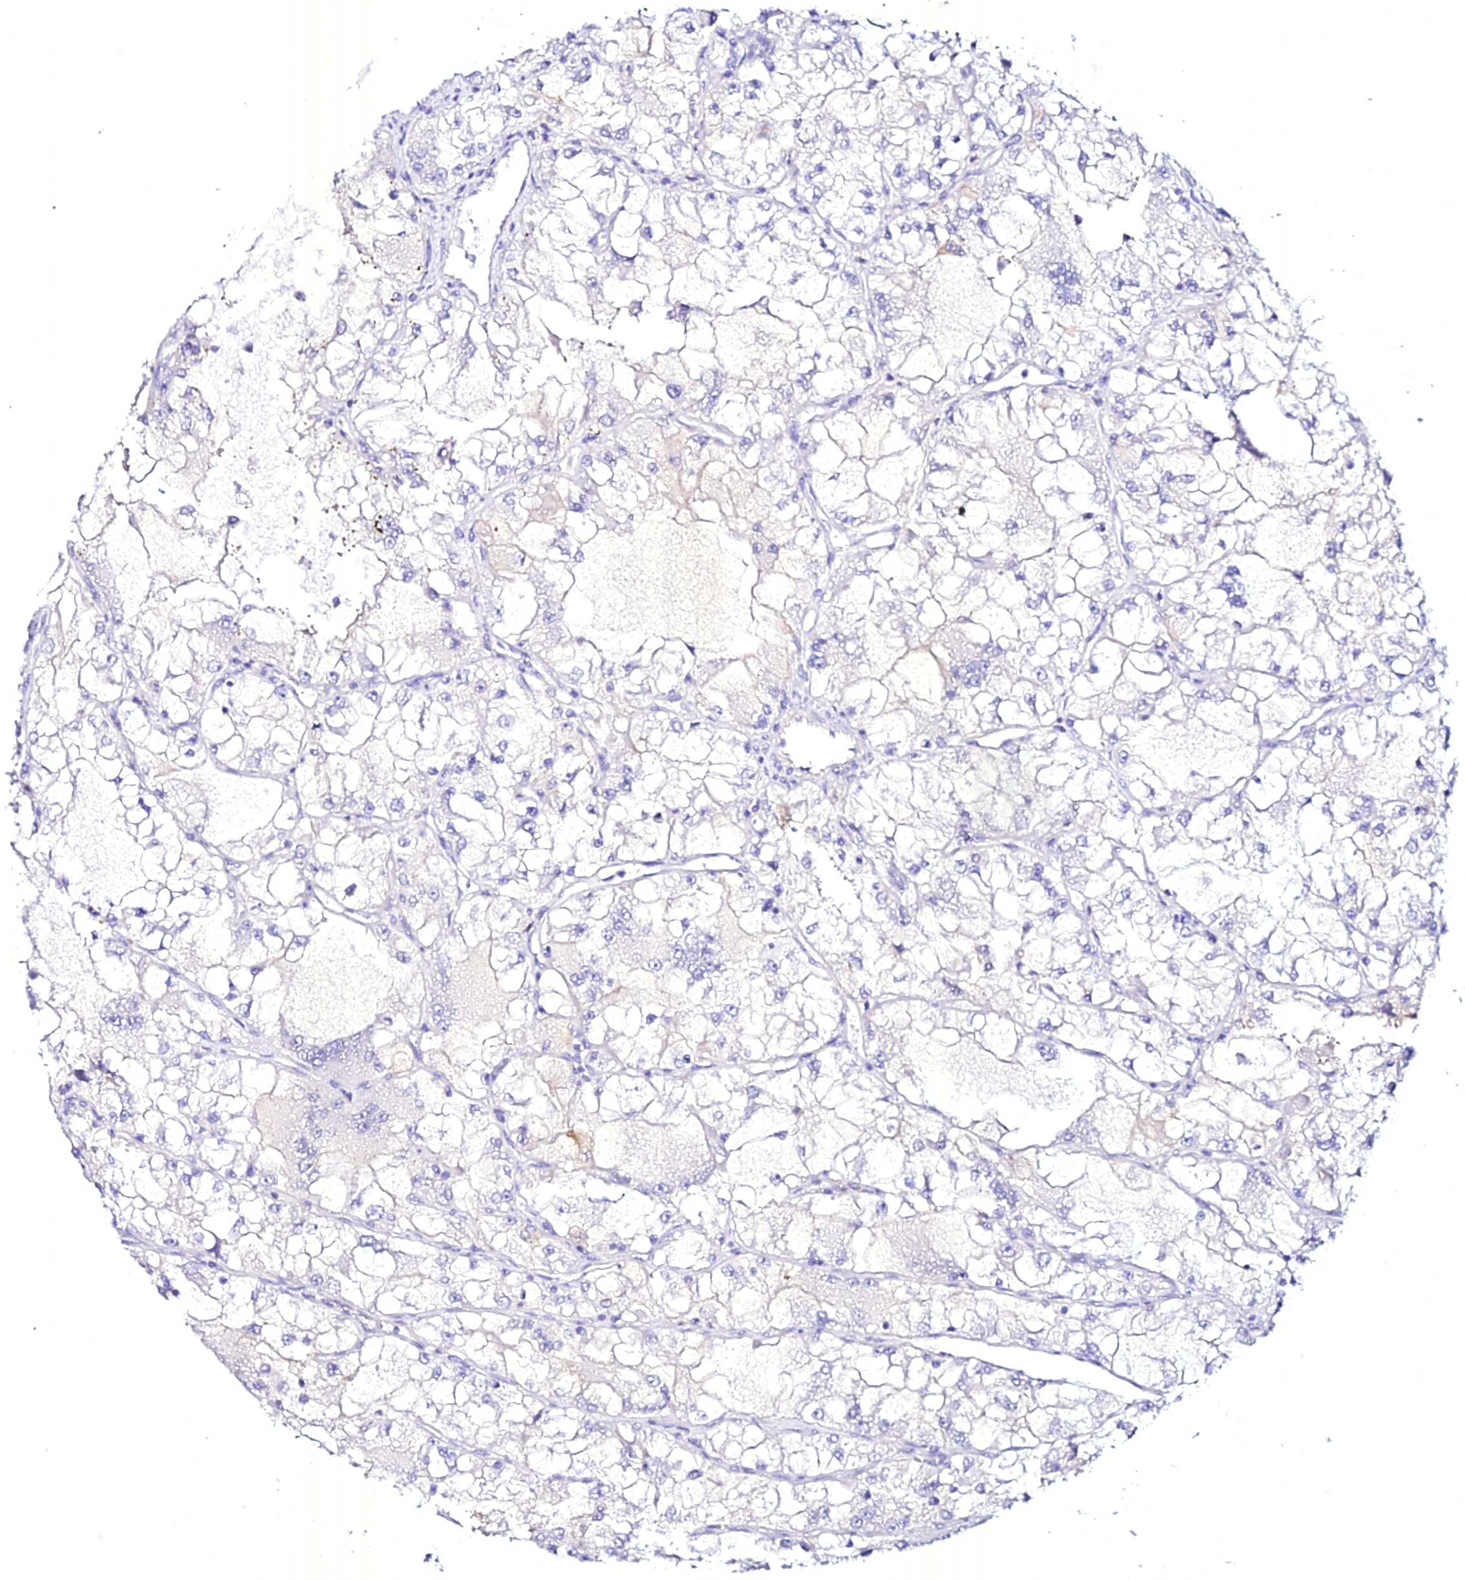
{"staining": {"intensity": "negative", "quantity": "none", "location": "none"}, "tissue": "renal cancer", "cell_type": "Tumor cells", "image_type": "cancer", "snomed": [{"axis": "morphology", "description": "Adenocarcinoma, NOS"}, {"axis": "topography", "description": "Kidney"}], "caption": "DAB (3,3'-diaminobenzidine) immunohistochemical staining of human renal cancer shows no significant staining in tumor cells. The staining was performed using DAB (3,3'-diaminobenzidine) to visualize the protein expression in brown, while the nuclei were stained in blue with hematoxylin (Magnification: 20x).", "gene": "ATG16L2", "patient": {"sex": "female", "age": 72}}